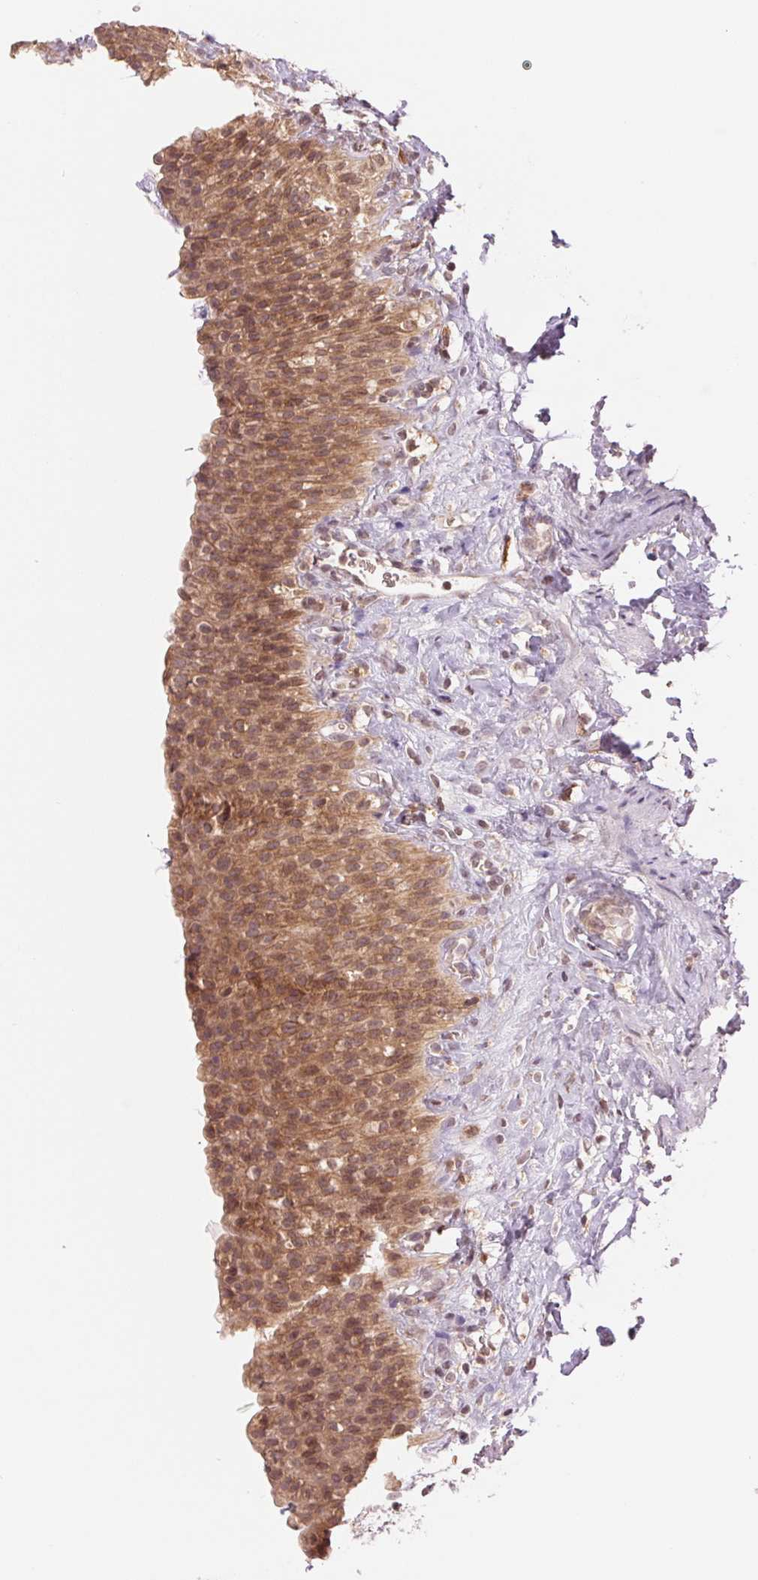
{"staining": {"intensity": "moderate", "quantity": ">75%", "location": "cytoplasmic/membranous"}, "tissue": "urinary bladder", "cell_type": "Urothelial cells", "image_type": "normal", "snomed": [{"axis": "morphology", "description": "Normal tissue, NOS"}, {"axis": "topography", "description": "Urinary bladder"}, {"axis": "topography", "description": "Prostate"}], "caption": "Urothelial cells reveal moderate cytoplasmic/membranous staining in about >75% of cells in normal urinary bladder.", "gene": "TECR", "patient": {"sex": "male", "age": 76}}